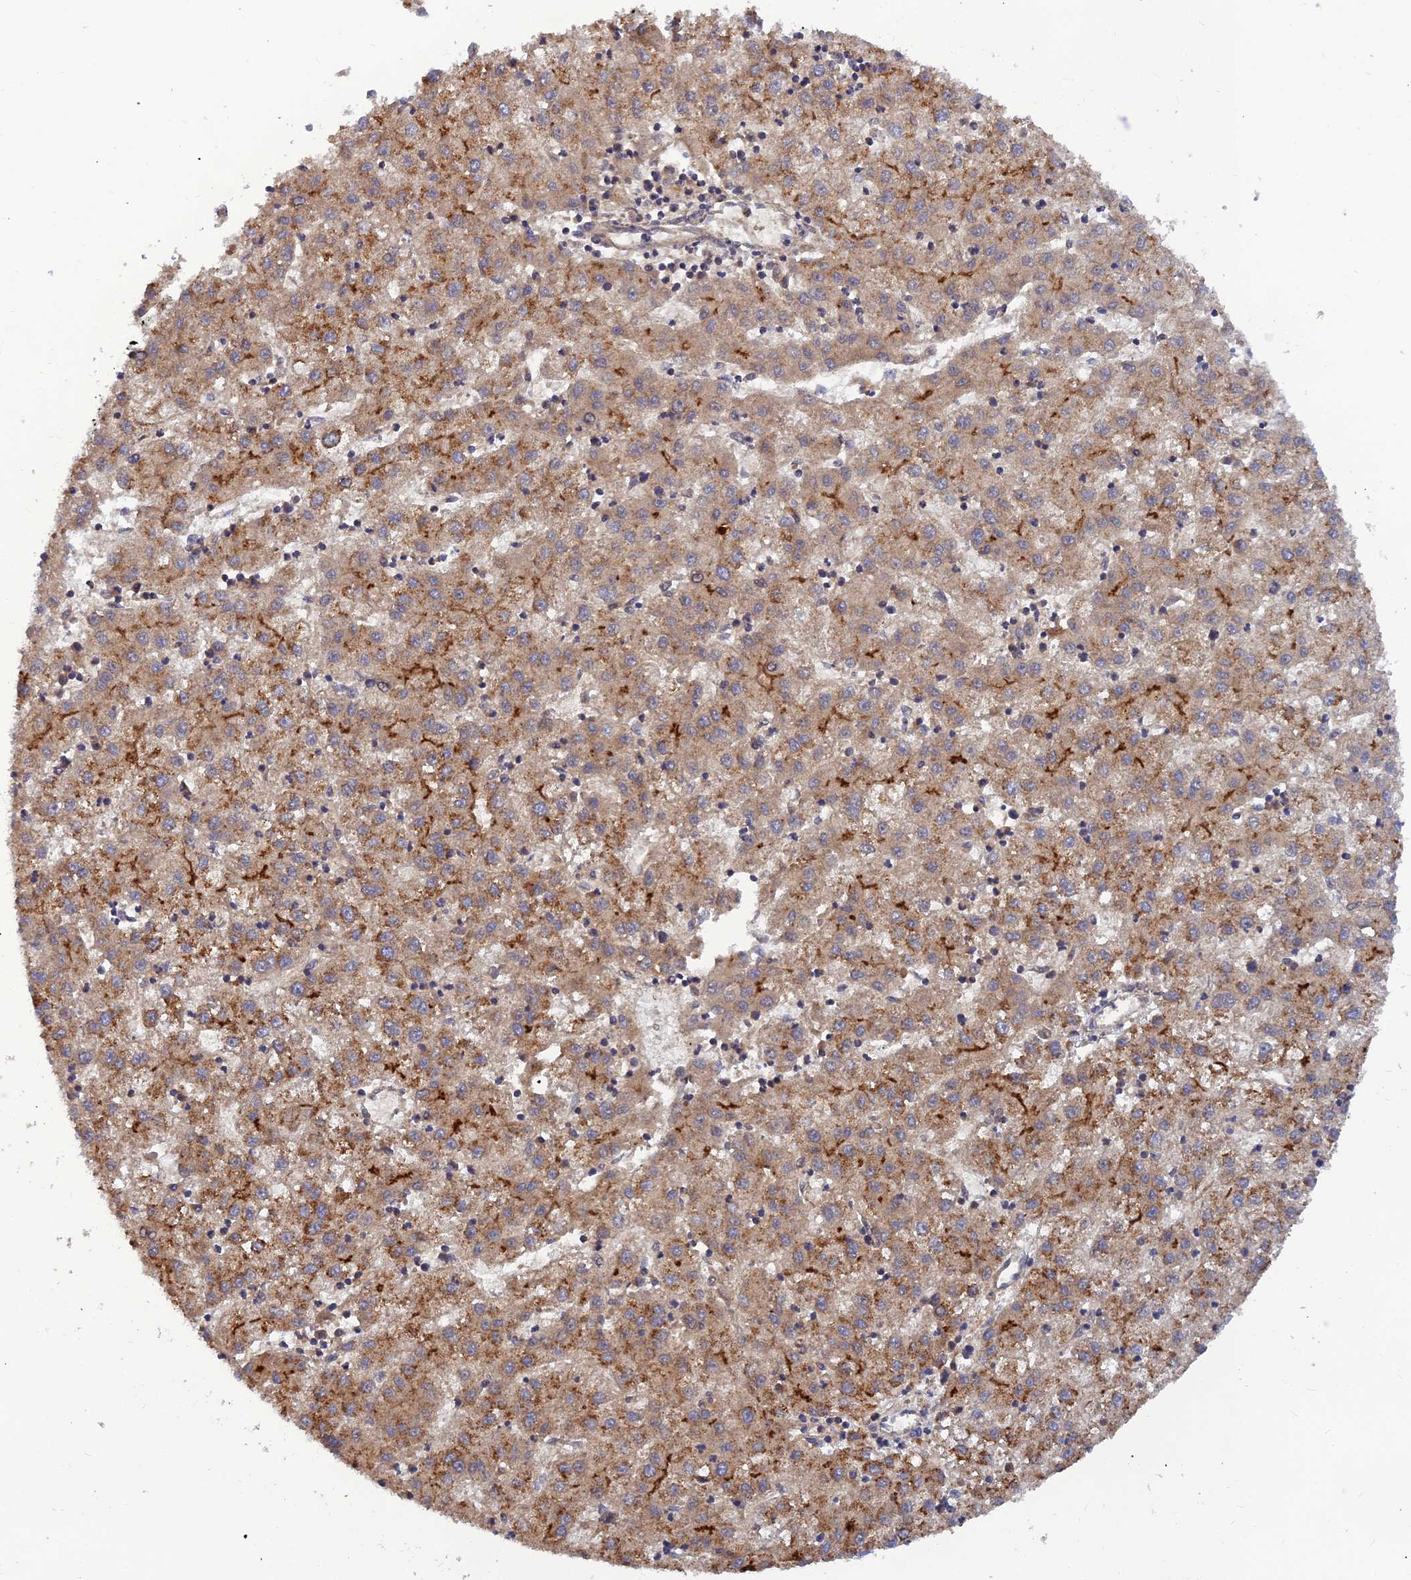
{"staining": {"intensity": "moderate", "quantity": ">75%", "location": "cytoplasmic/membranous"}, "tissue": "liver cancer", "cell_type": "Tumor cells", "image_type": "cancer", "snomed": [{"axis": "morphology", "description": "Carcinoma, Hepatocellular, NOS"}, {"axis": "topography", "description": "Liver"}], "caption": "Liver hepatocellular carcinoma stained for a protein shows moderate cytoplasmic/membranous positivity in tumor cells. The staining was performed using DAB (3,3'-diaminobenzidine), with brown indicating positive protein expression. Nuclei are stained blue with hematoxylin.", "gene": "FAM151B", "patient": {"sex": "male", "age": 72}}